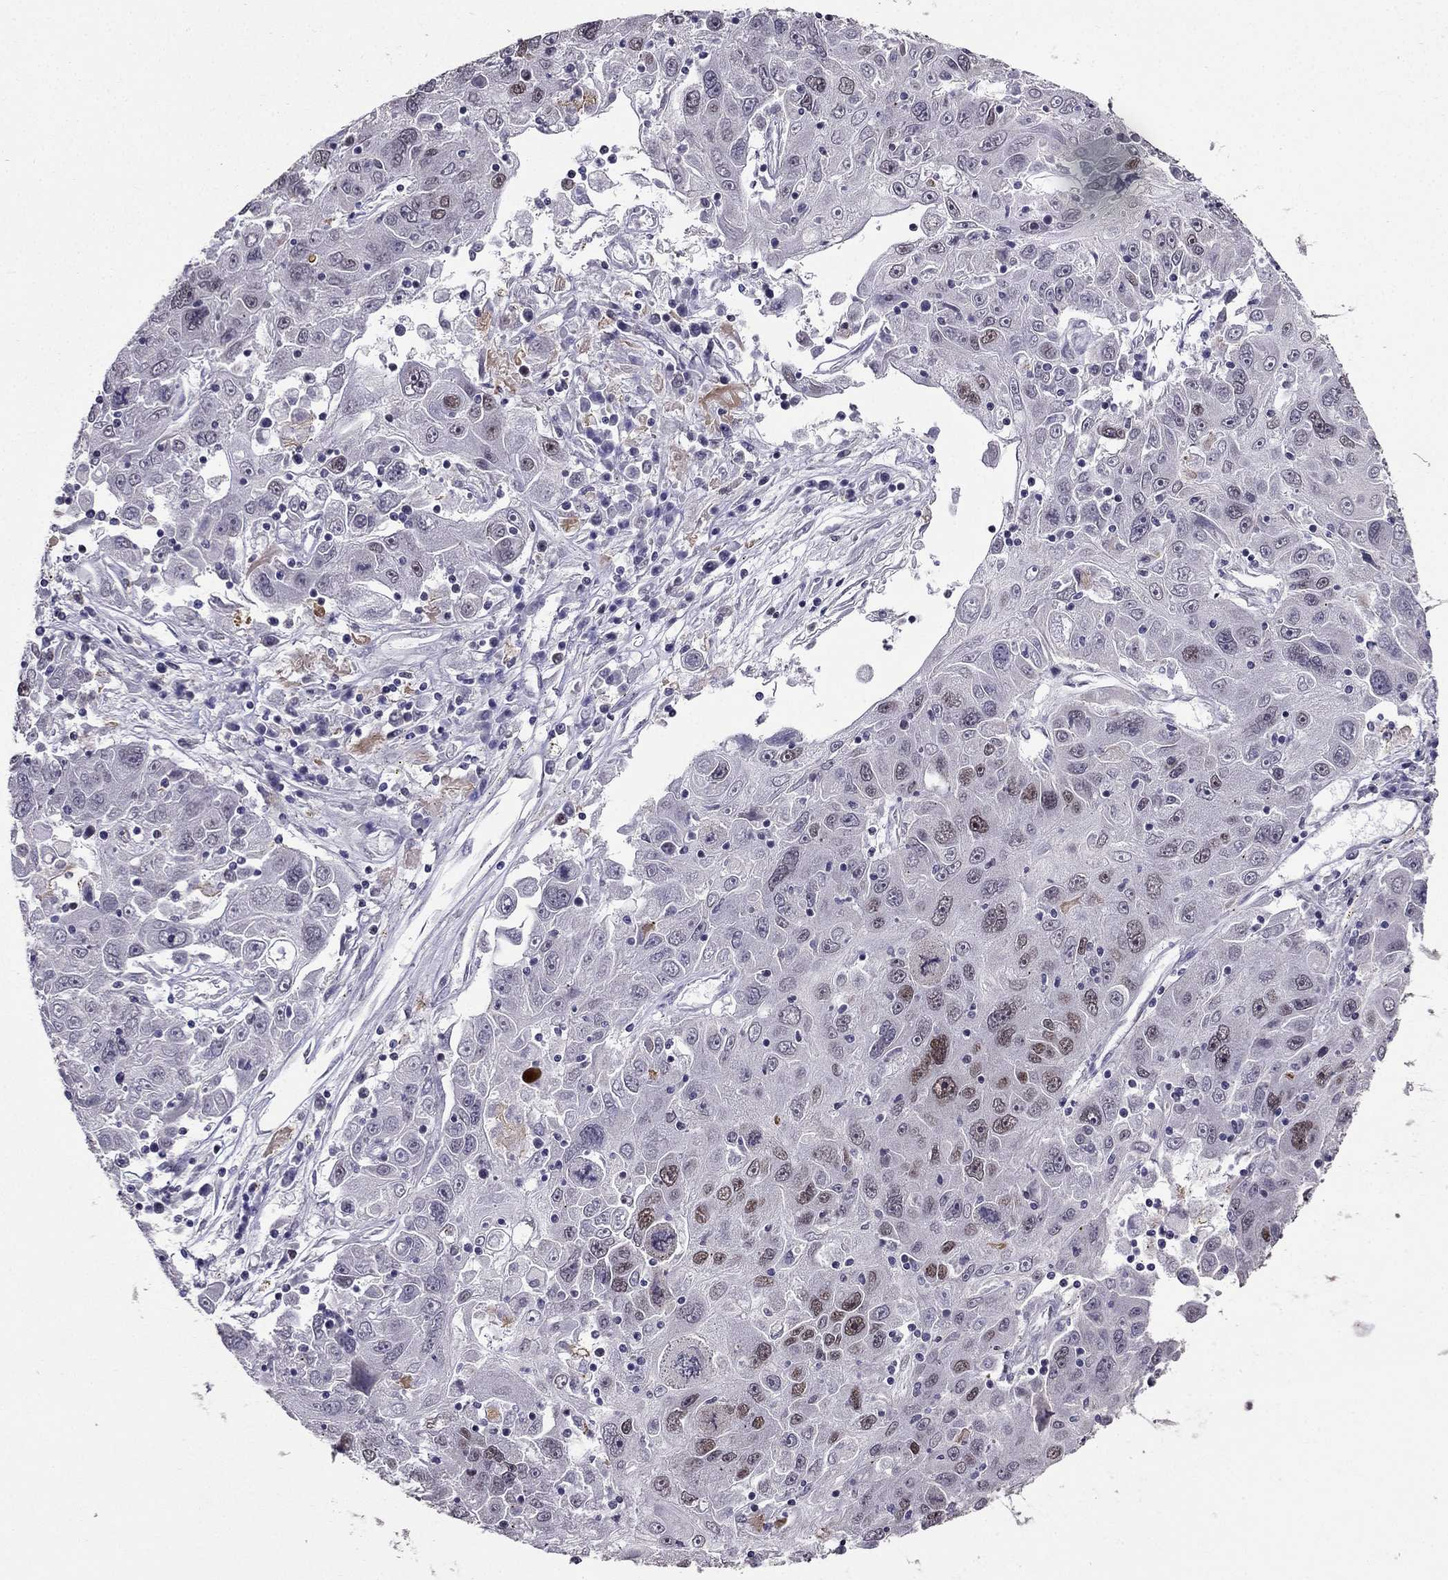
{"staining": {"intensity": "moderate", "quantity": "<25%", "location": "nuclear"}, "tissue": "stomach cancer", "cell_type": "Tumor cells", "image_type": "cancer", "snomed": [{"axis": "morphology", "description": "Adenocarcinoma, NOS"}, {"axis": "topography", "description": "Stomach"}], "caption": "Stomach adenocarcinoma stained with a protein marker shows moderate staining in tumor cells.", "gene": "ZNF420", "patient": {"sex": "male", "age": 56}}